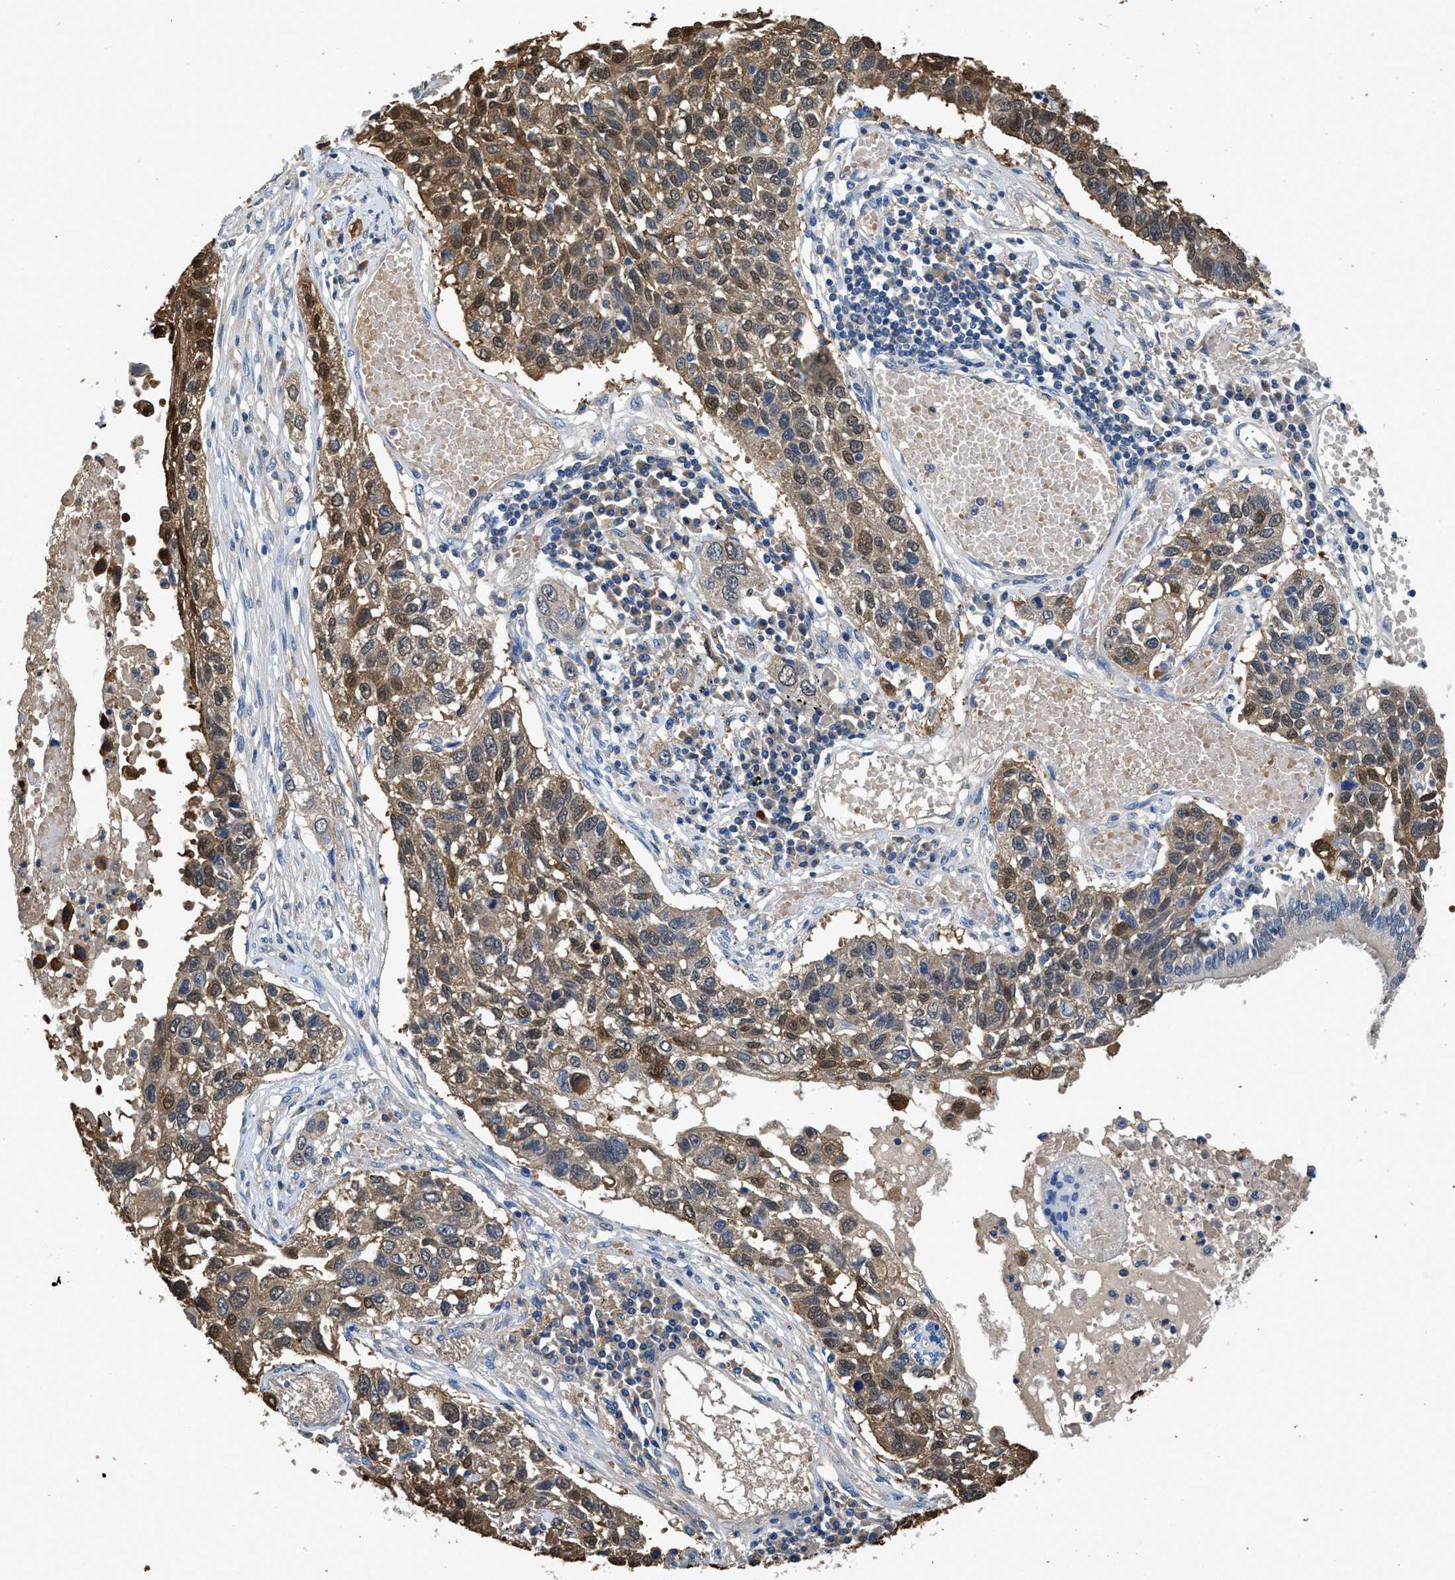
{"staining": {"intensity": "moderate", "quantity": ">75%", "location": "cytoplasmic/membranous"}, "tissue": "lung cancer", "cell_type": "Tumor cells", "image_type": "cancer", "snomed": [{"axis": "morphology", "description": "Squamous cell carcinoma, NOS"}, {"axis": "topography", "description": "Lung"}], "caption": "Lung squamous cell carcinoma stained for a protein displays moderate cytoplasmic/membranous positivity in tumor cells.", "gene": "FADS6", "patient": {"sex": "male", "age": 71}}